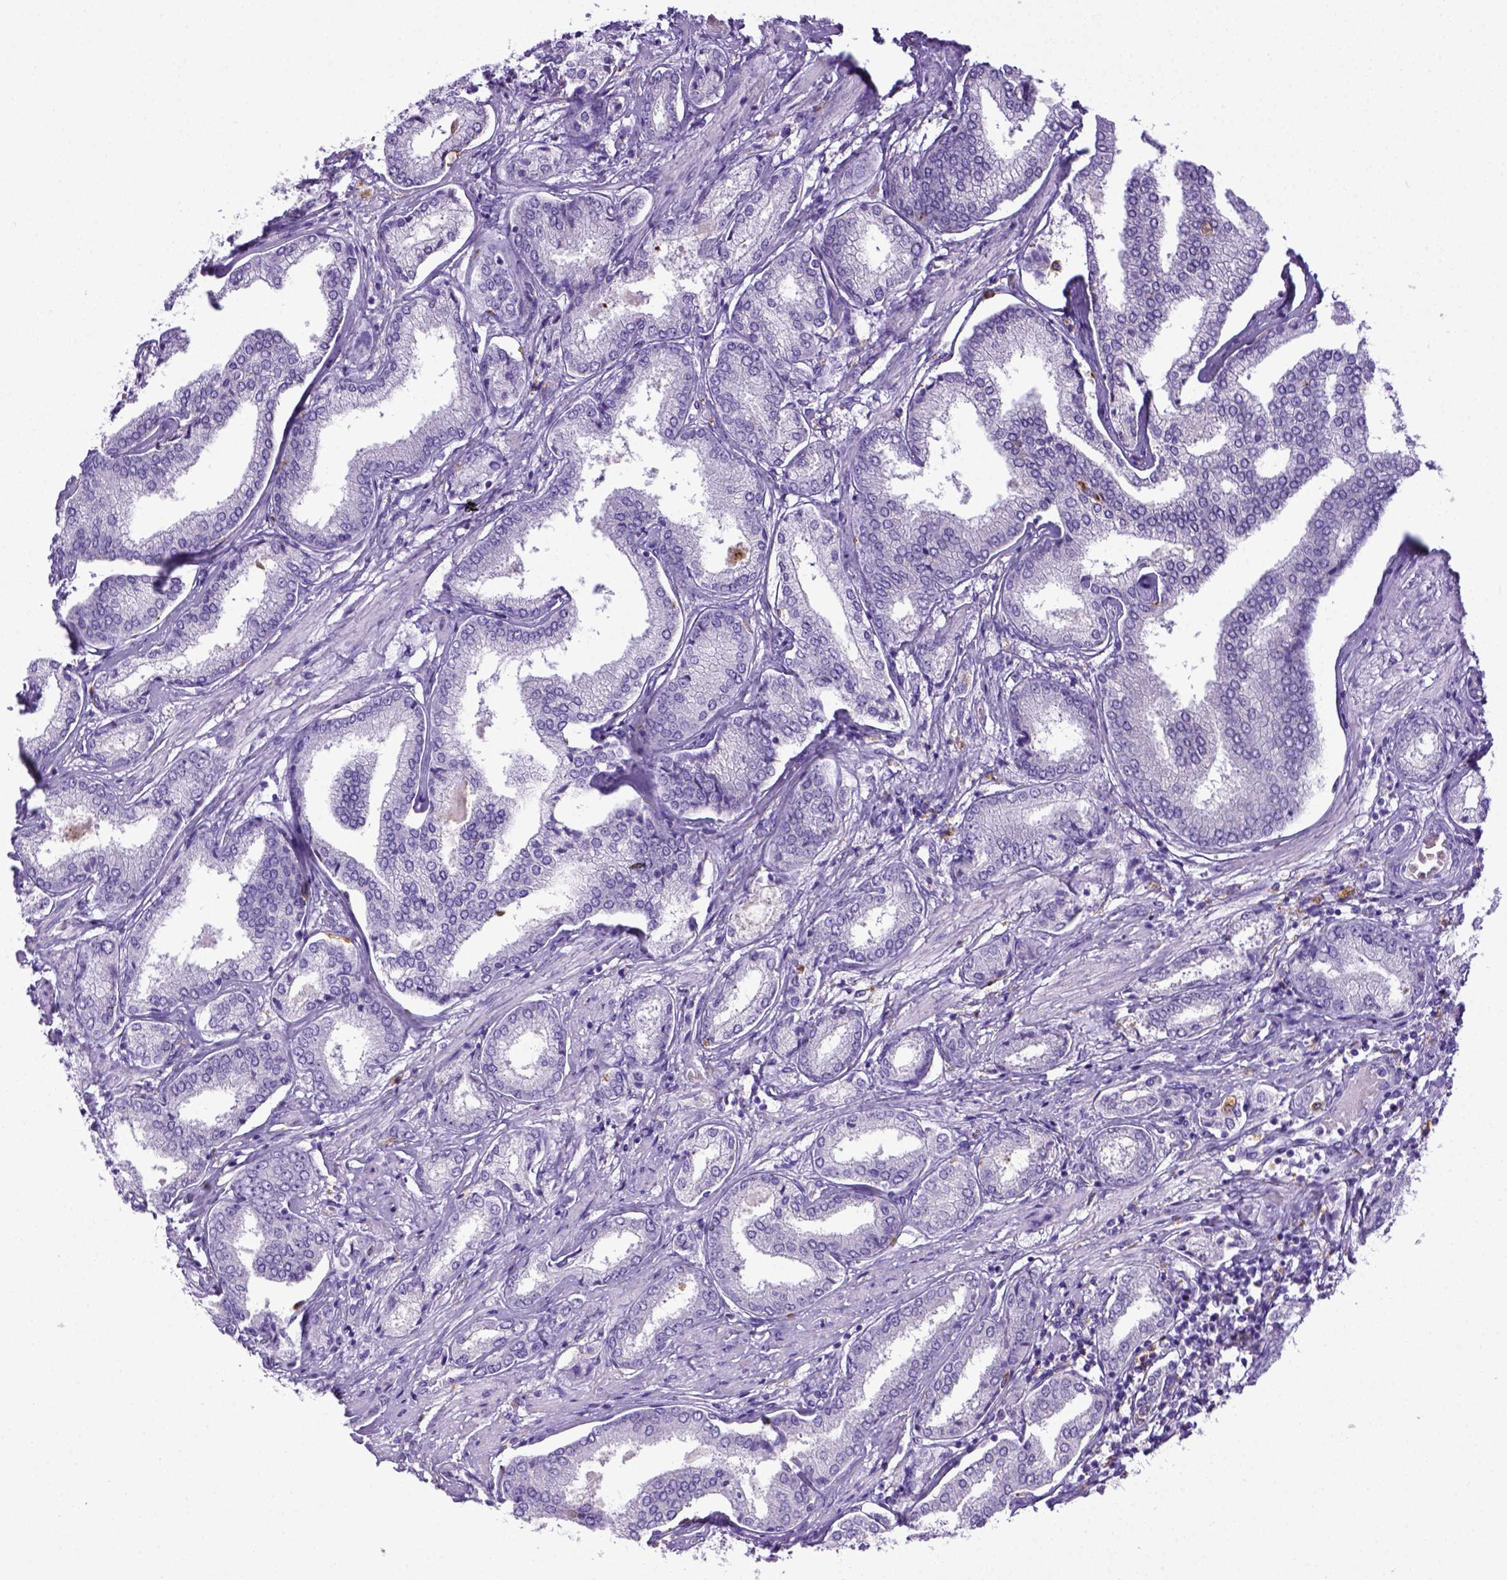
{"staining": {"intensity": "negative", "quantity": "none", "location": "none"}, "tissue": "prostate cancer", "cell_type": "Tumor cells", "image_type": "cancer", "snomed": [{"axis": "morphology", "description": "Adenocarcinoma, NOS"}, {"axis": "topography", "description": "Prostate"}], "caption": "There is no significant expression in tumor cells of adenocarcinoma (prostate). (DAB (3,3'-diaminobenzidine) IHC with hematoxylin counter stain).", "gene": "CD68", "patient": {"sex": "male", "age": 63}}